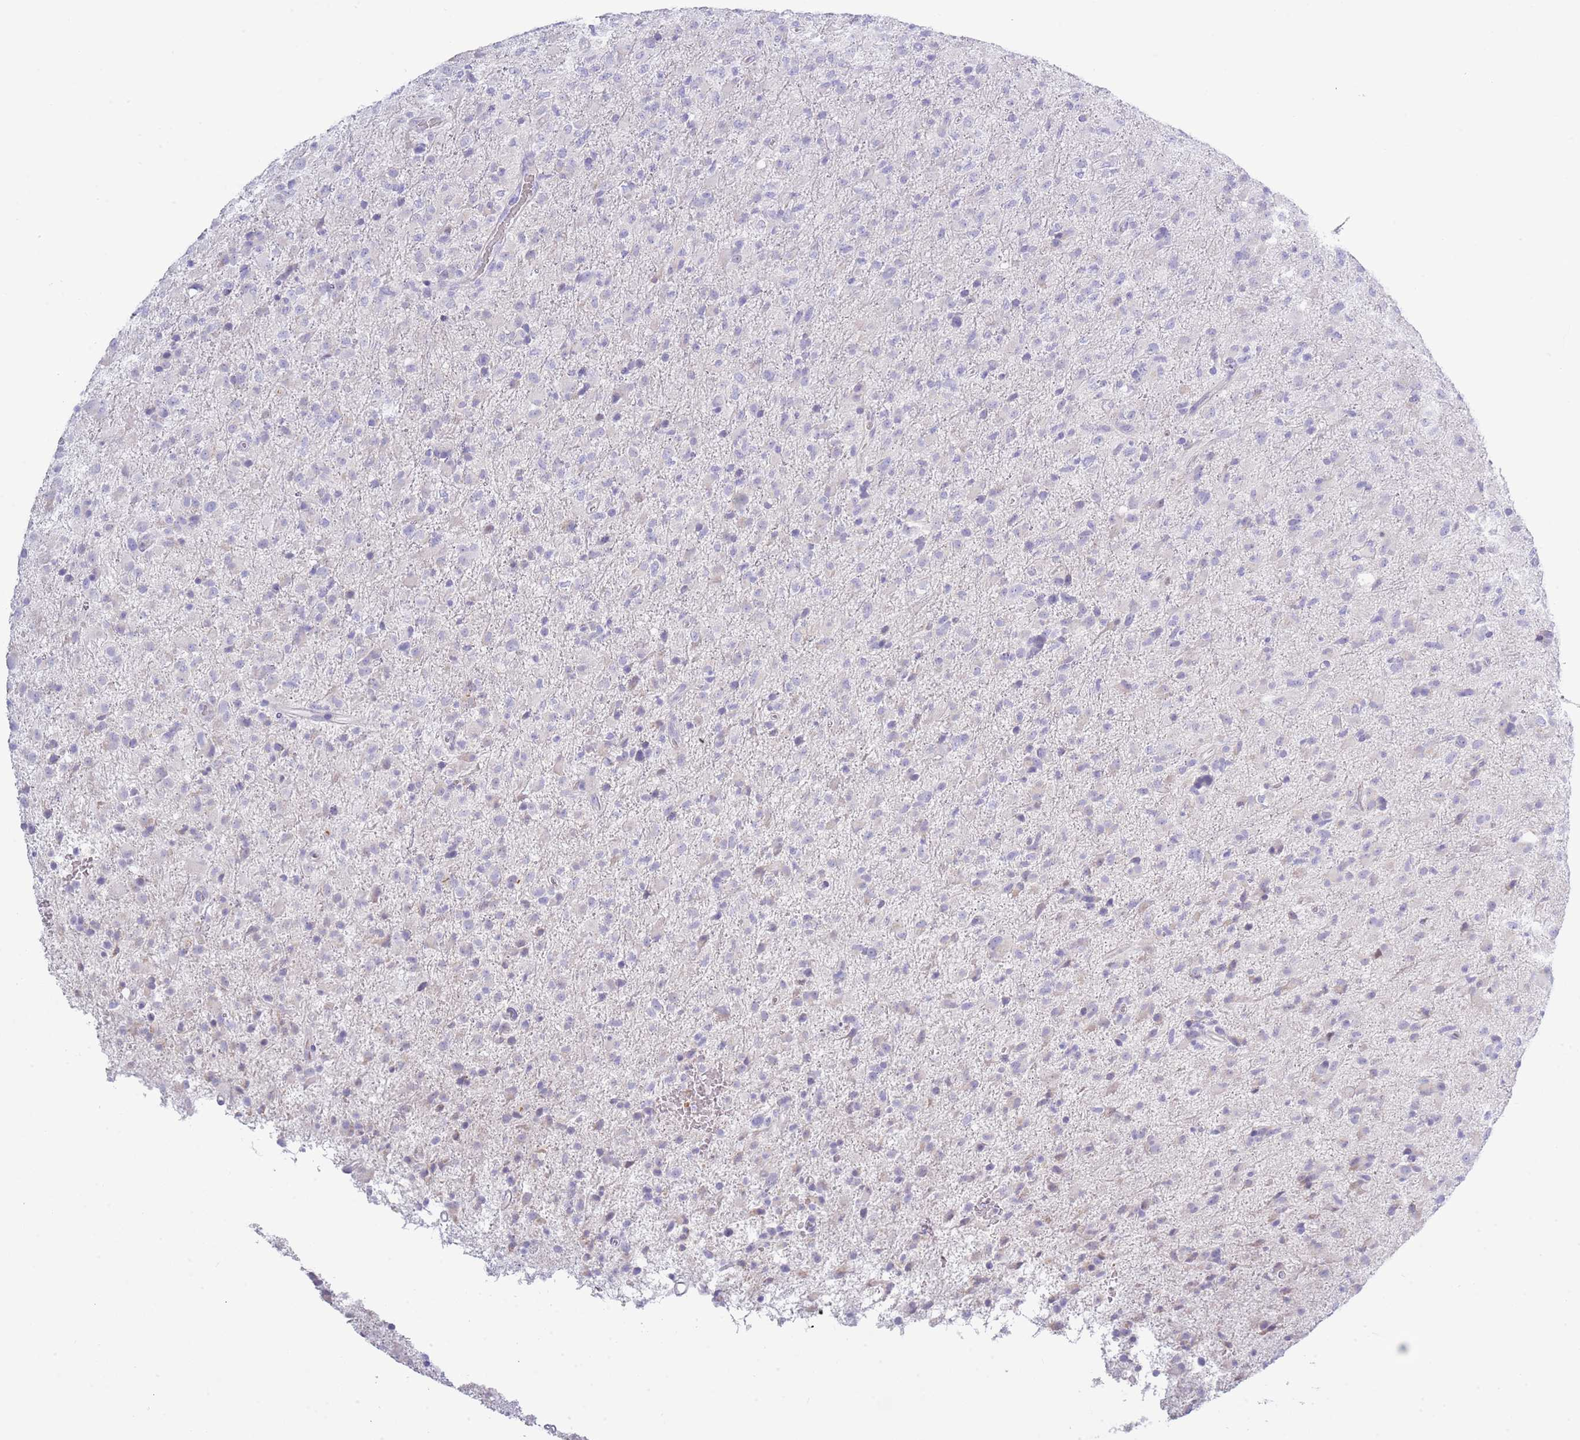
{"staining": {"intensity": "negative", "quantity": "none", "location": "none"}, "tissue": "glioma", "cell_type": "Tumor cells", "image_type": "cancer", "snomed": [{"axis": "morphology", "description": "Glioma, malignant, Low grade"}, {"axis": "topography", "description": "Brain"}], "caption": "An immunohistochemistry (IHC) micrograph of glioma is shown. There is no staining in tumor cells of glioma.", "gene": "ACR", "patient": {"sex": "male", "age": 65}}